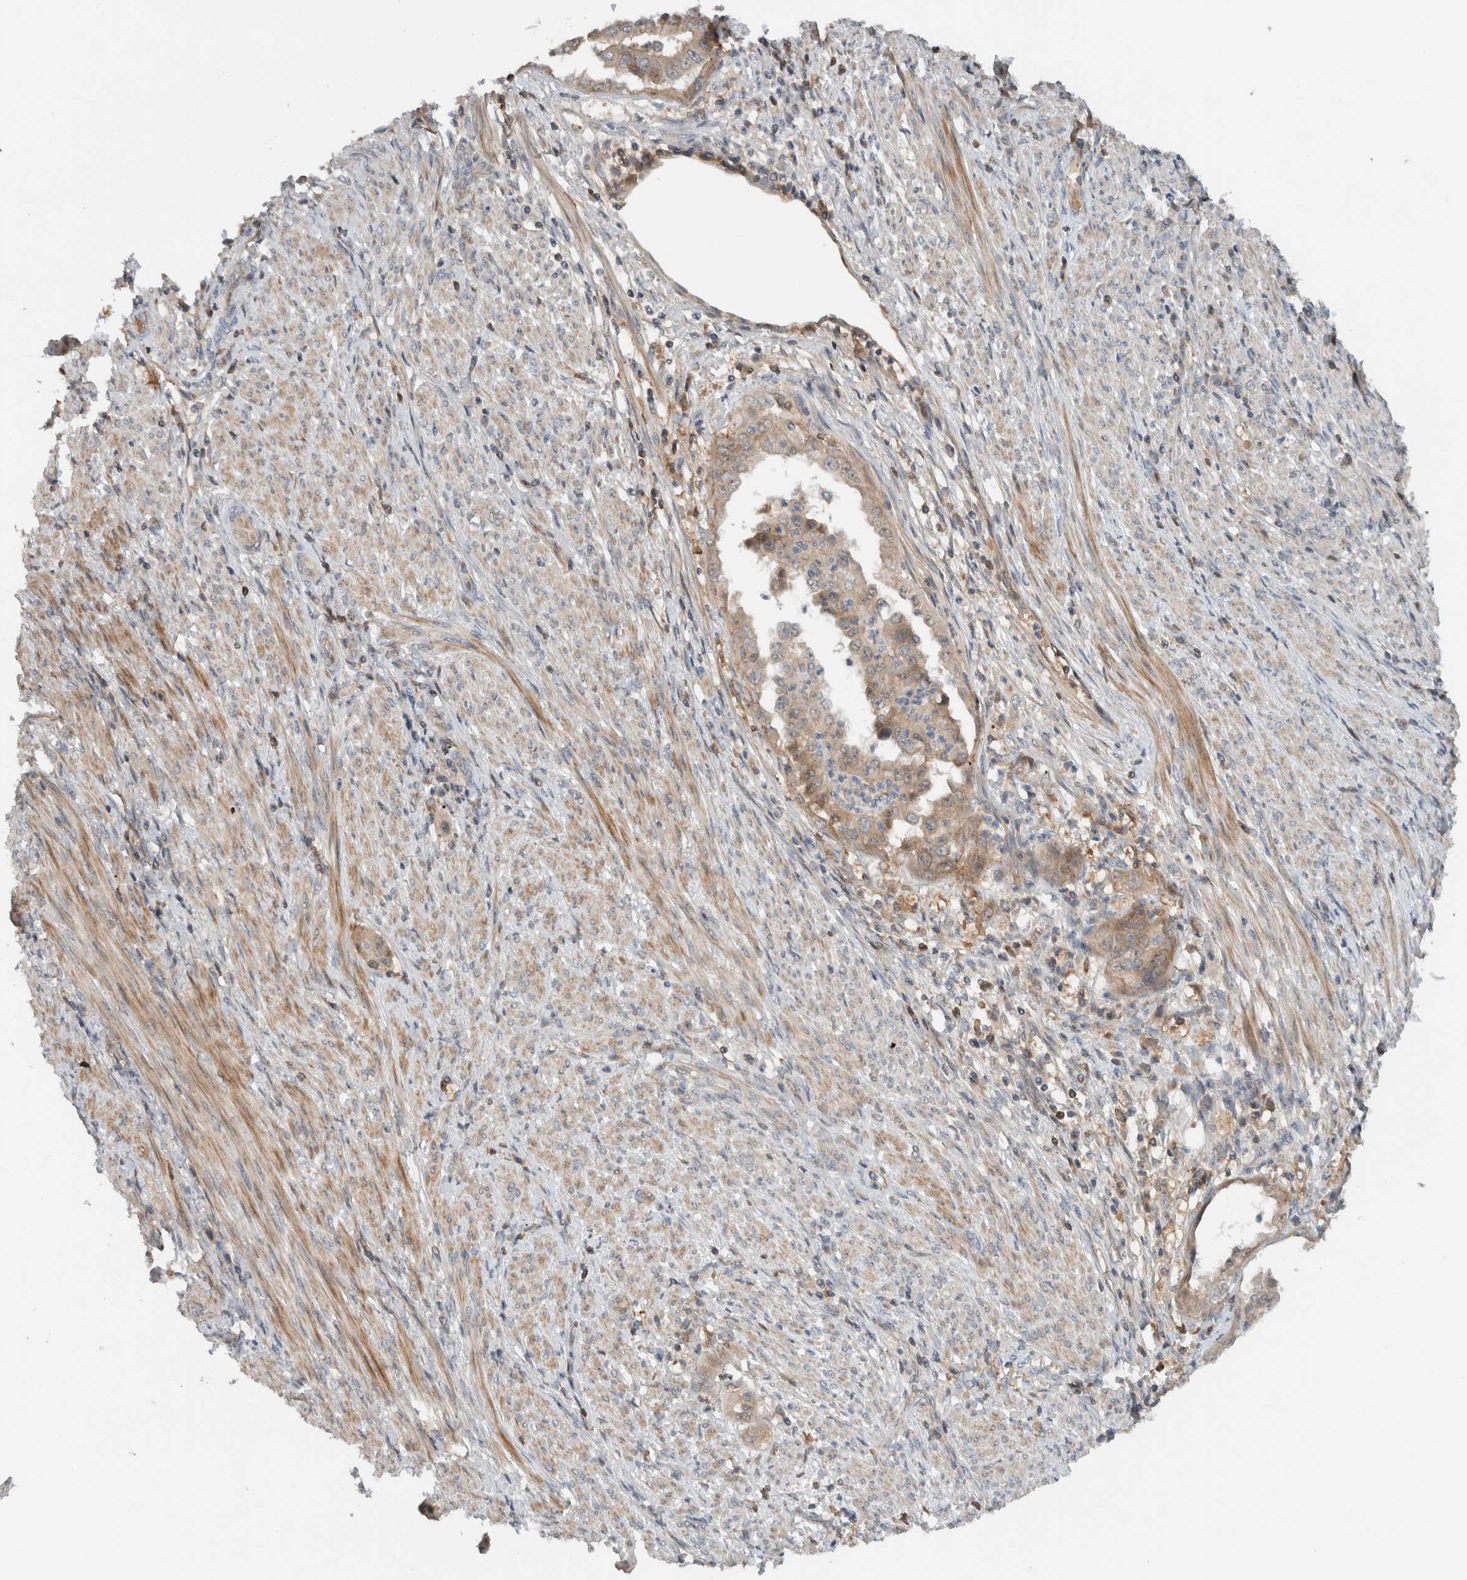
{"staining": {"intensity": "weak", "quantity": ">75%", "location": "cytoplasmic/membranous"}, "tissue": "endometrial cancer", "cell_type": "Tumor cells", "image_type": "cancer", "snomed": [{"axis": "morphology", "description": "Adenocarcinoma, NOS"}, {"axis": "topography", "description": "Endometrium"}], "caption": "Immunohistochemical staining of human endometrial adenocarcinoma exhibits low levels of weak cytoplasmic/membranous protein positivity in about >75% of tumor cells. Nuclei are stained in blue.", "gene": "ARMC7", "patient": {"sex": "female", "age": 85}}